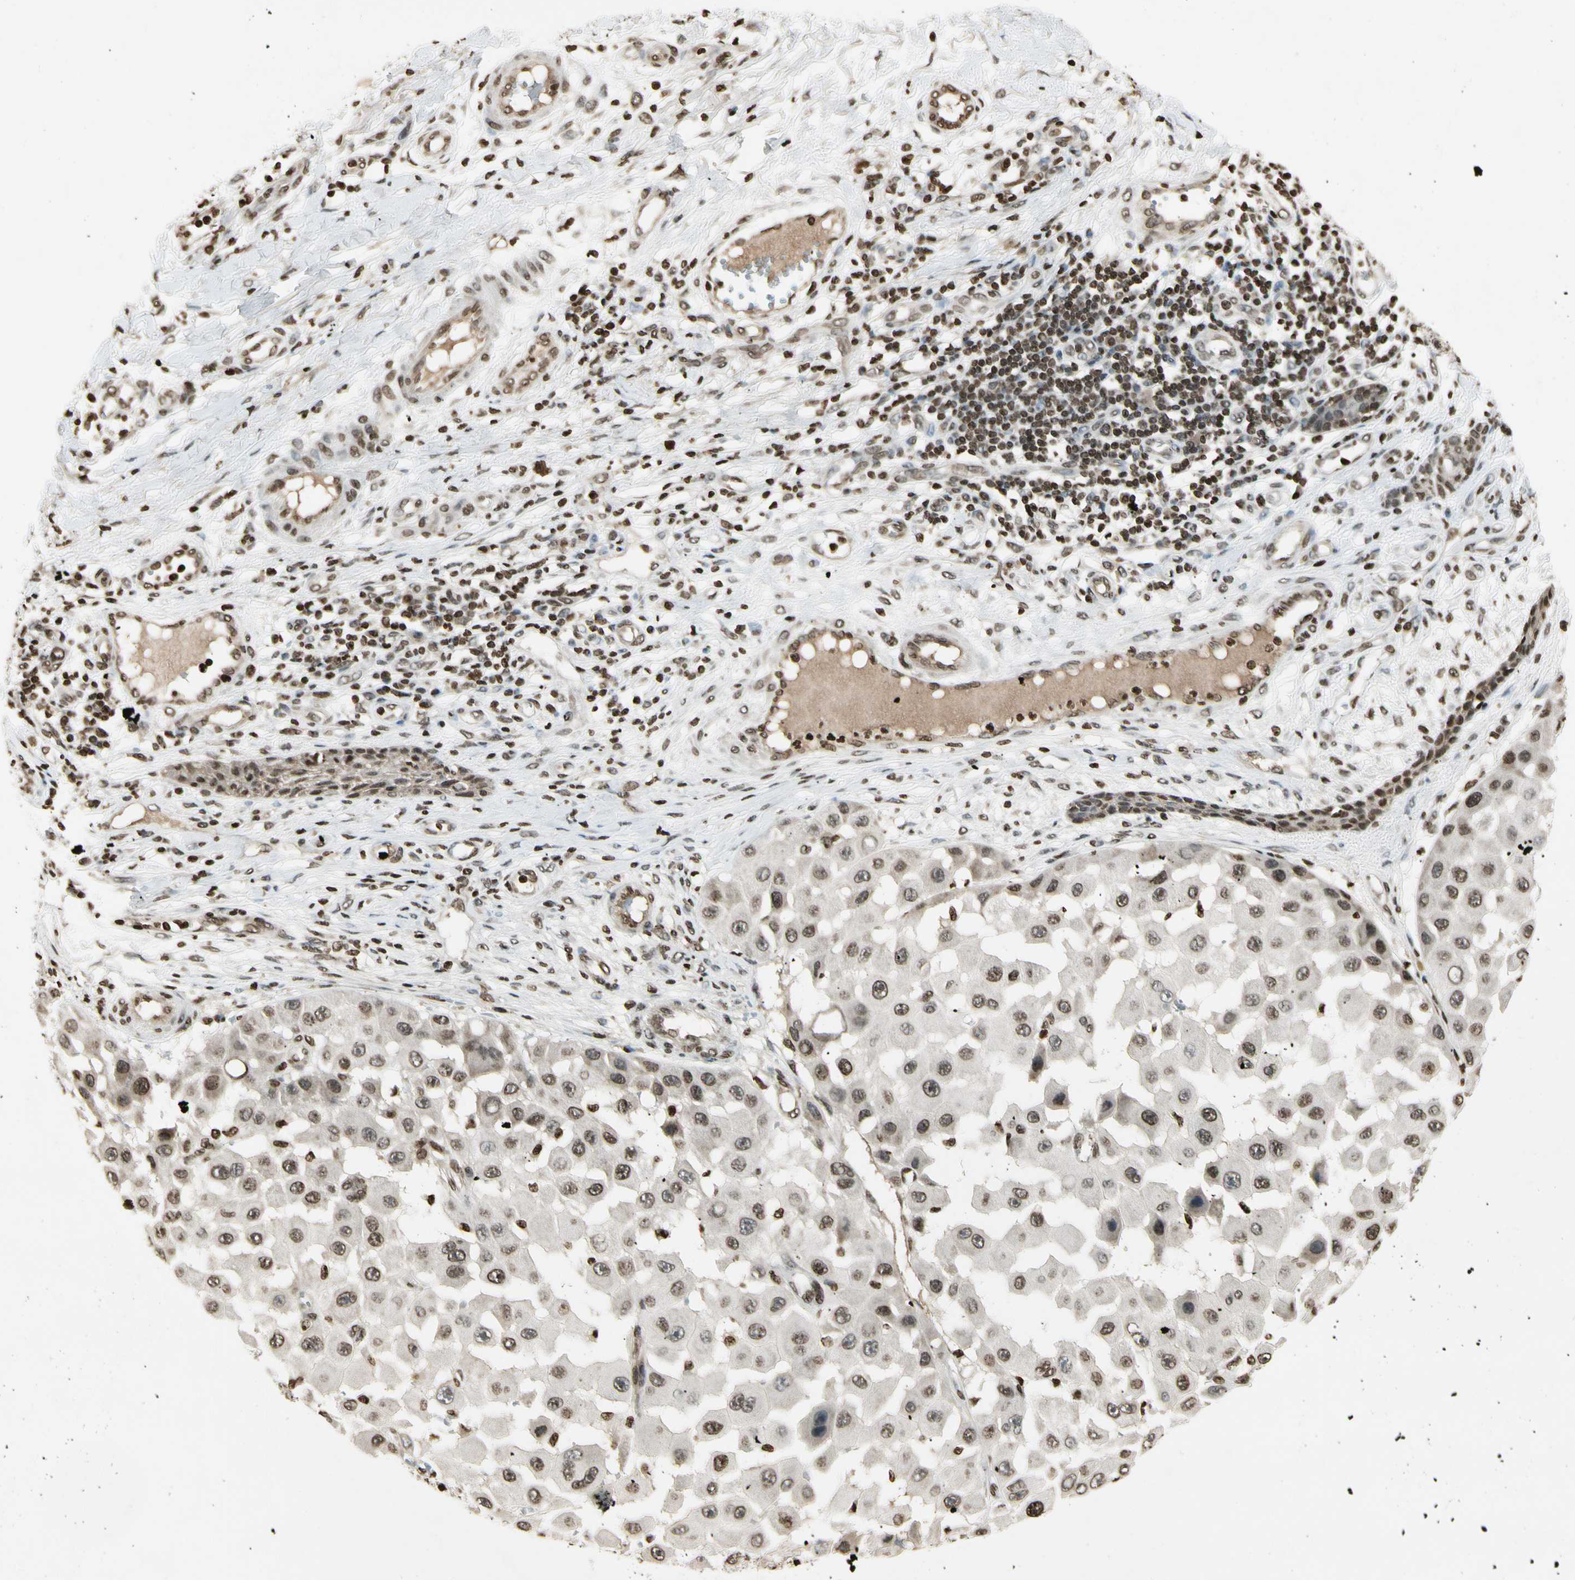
{"staining": {"intensity": "moderate", "quantity": "25%-75%", "location": "cytoplasmic/membranous,nuclear"}, "tissue": "melanoma", "cell_type": "Tumor cells", "image_type": "cancer", "snomed": [{"axis": "morphology", "description": "Malignant melanoma, NOS"}, {"axis": "topography", "description": "Skin"}], "caption": "A medium amount of moderate cytoplasmic/membranous and nuclear expression is identified in approximately 25%-75% of tumor cells in malignant melanoma tissue.", "gene": "RORA", "patient": {"sex": "female", "age": 81}}